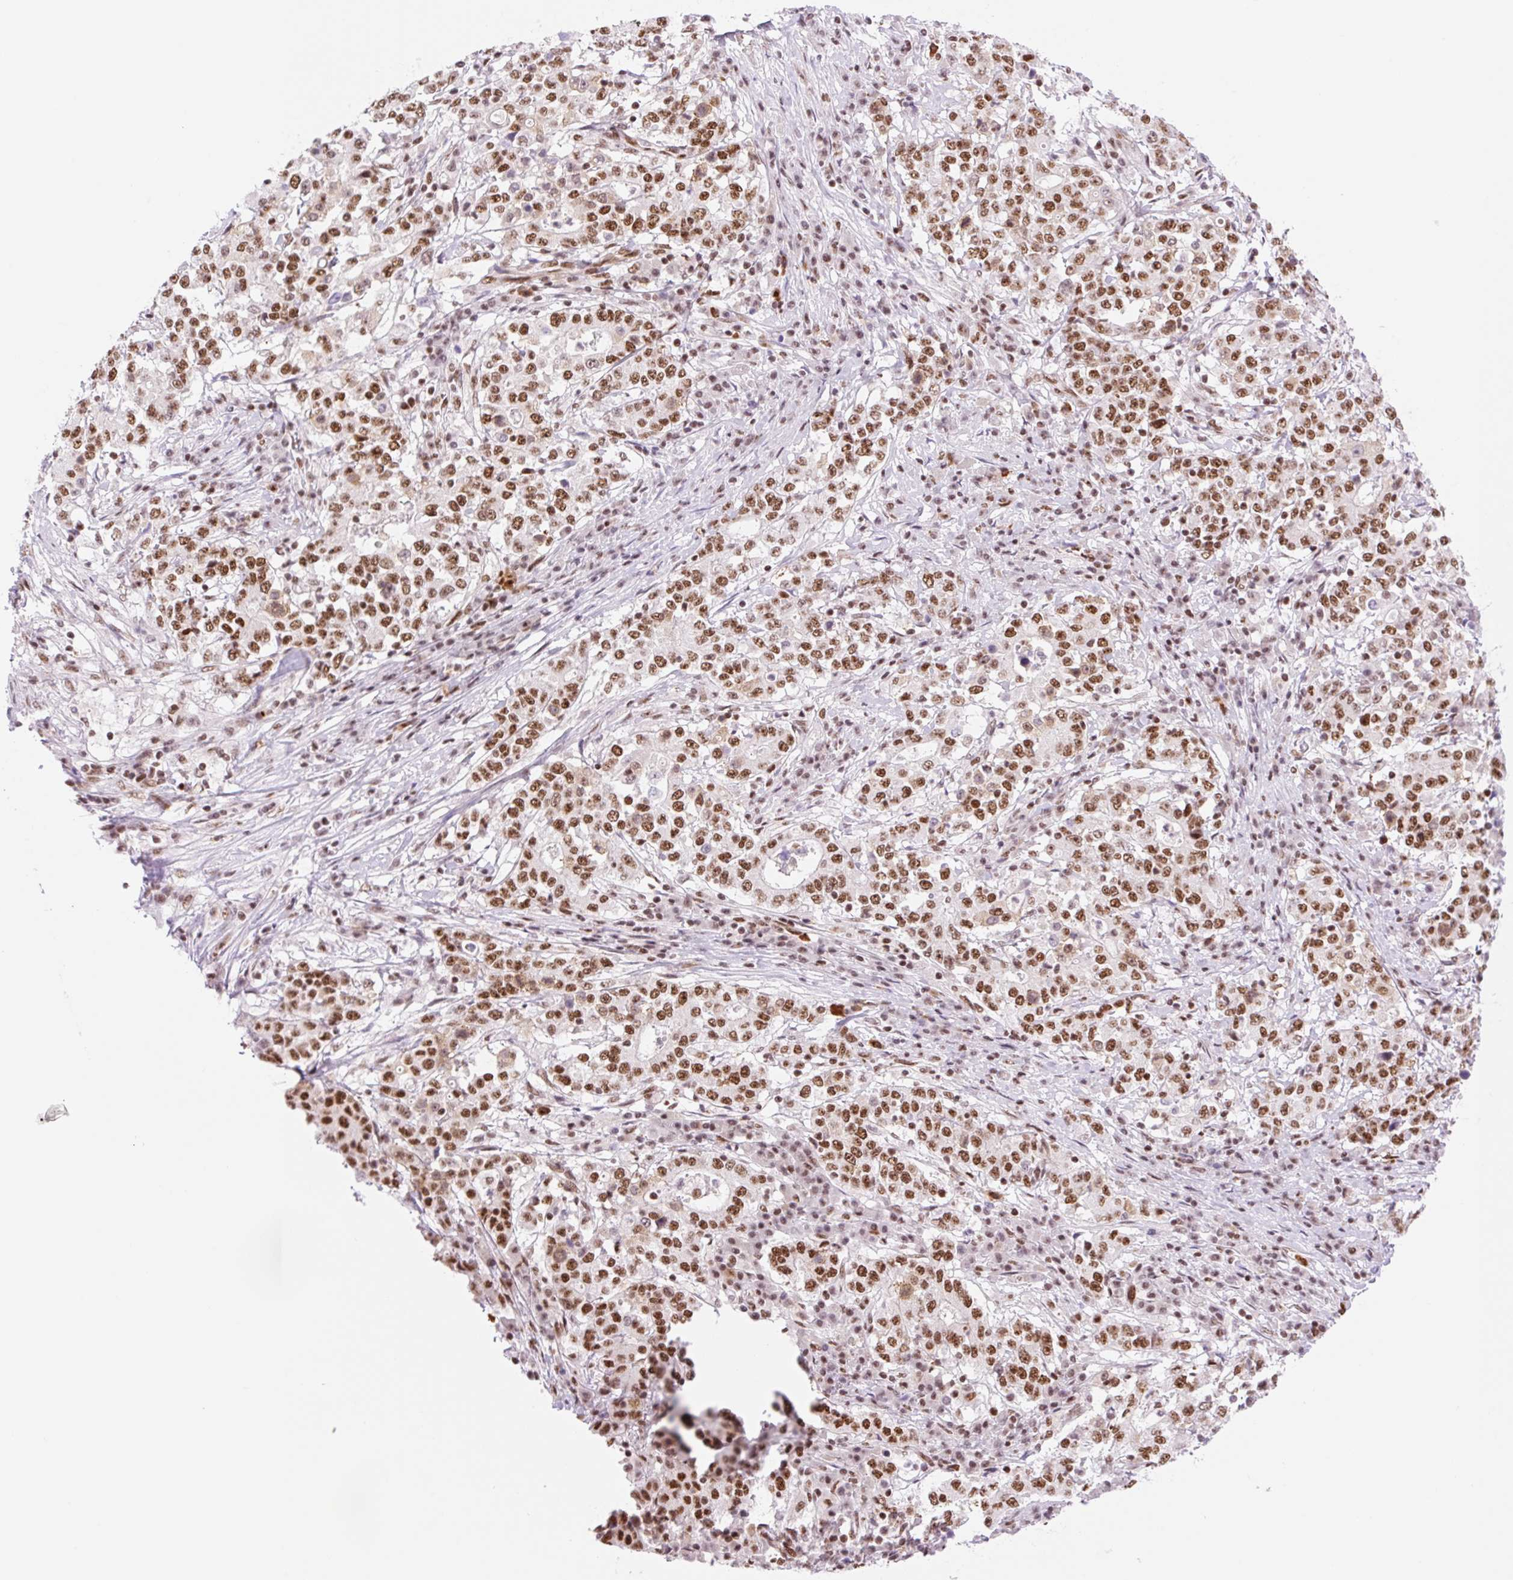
{"staining": {"intensity": "strong", "quantity": ">75%", "location": "nuclear"}, "tissue": "stomach cancer", "cell_type": "Tumor cells", "image_type": "cancer", "snomed": [{"axis": "morphology", "description": "Adenocarcinoma, NOS"}, {"axis": "topography", "description": "Stomach"}], "caption": "Immunohistochemical staining of adenocarcinoma (stomach) exhibits strong nuclear protein staining in about >75% of tumor cells.", "gene": "PRDM11", "patient": {"sex": "male", "age": 59}}